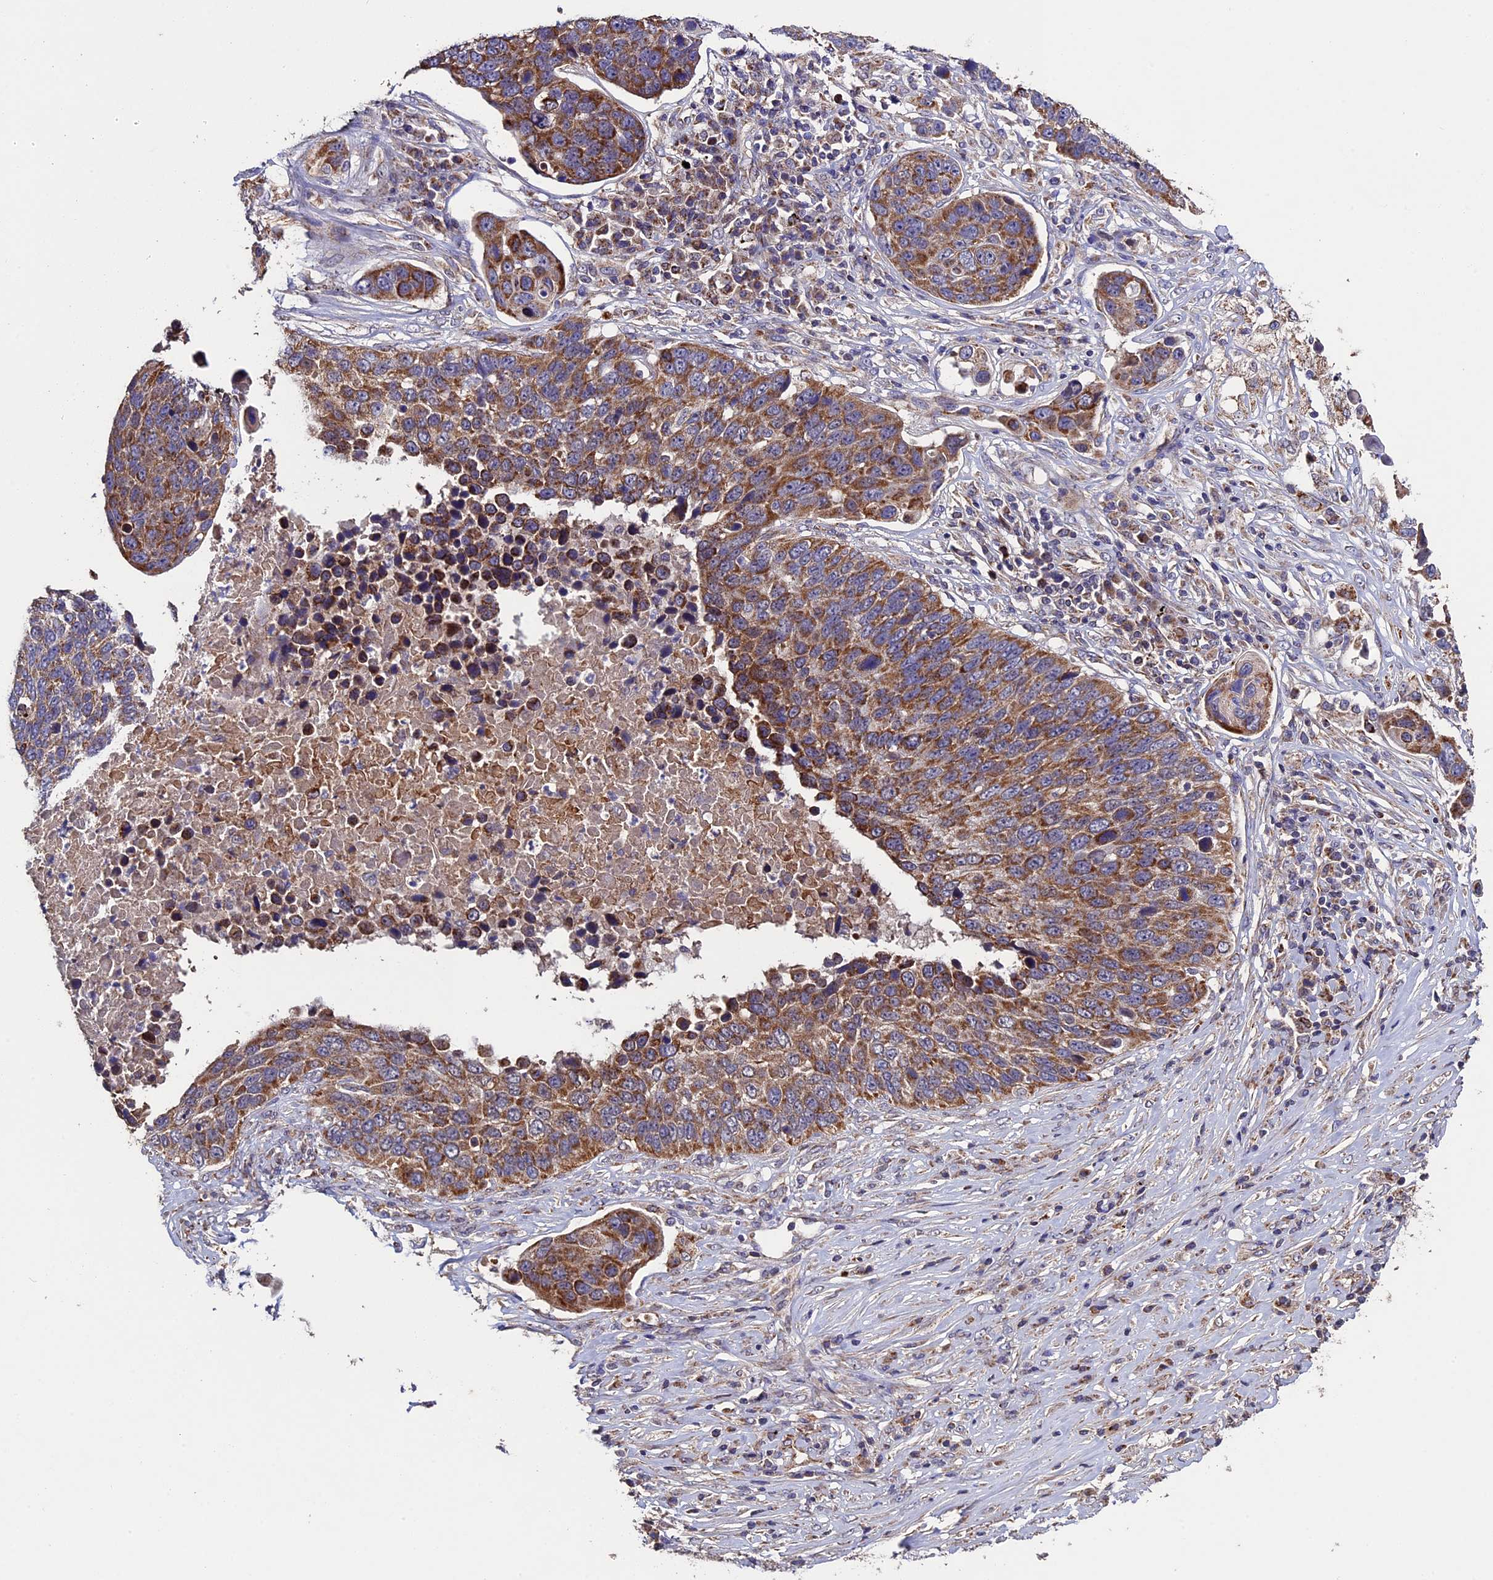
{"staining": {"intensity": "moderate", "quantity": ">75%", "location": "cytoplasmic/membranous"}, "tissue": "lung cancer", "cell_type": "Tumor cells", "image_type": "cancer", "snomed": [{"axis": "morphology", "description": "Squamous cell carcinoma, NOS"}, {"axis": "topography", "description": "Lung"}], "caption": "Immunohistochemical staining of human lung squamous cell carcinoma displays moderate cytoplasmic/membranous protein expression in approximately >75% of tumor cells.", "gene": "RNF17", "patient": {"sex": "male", "age": 66}}